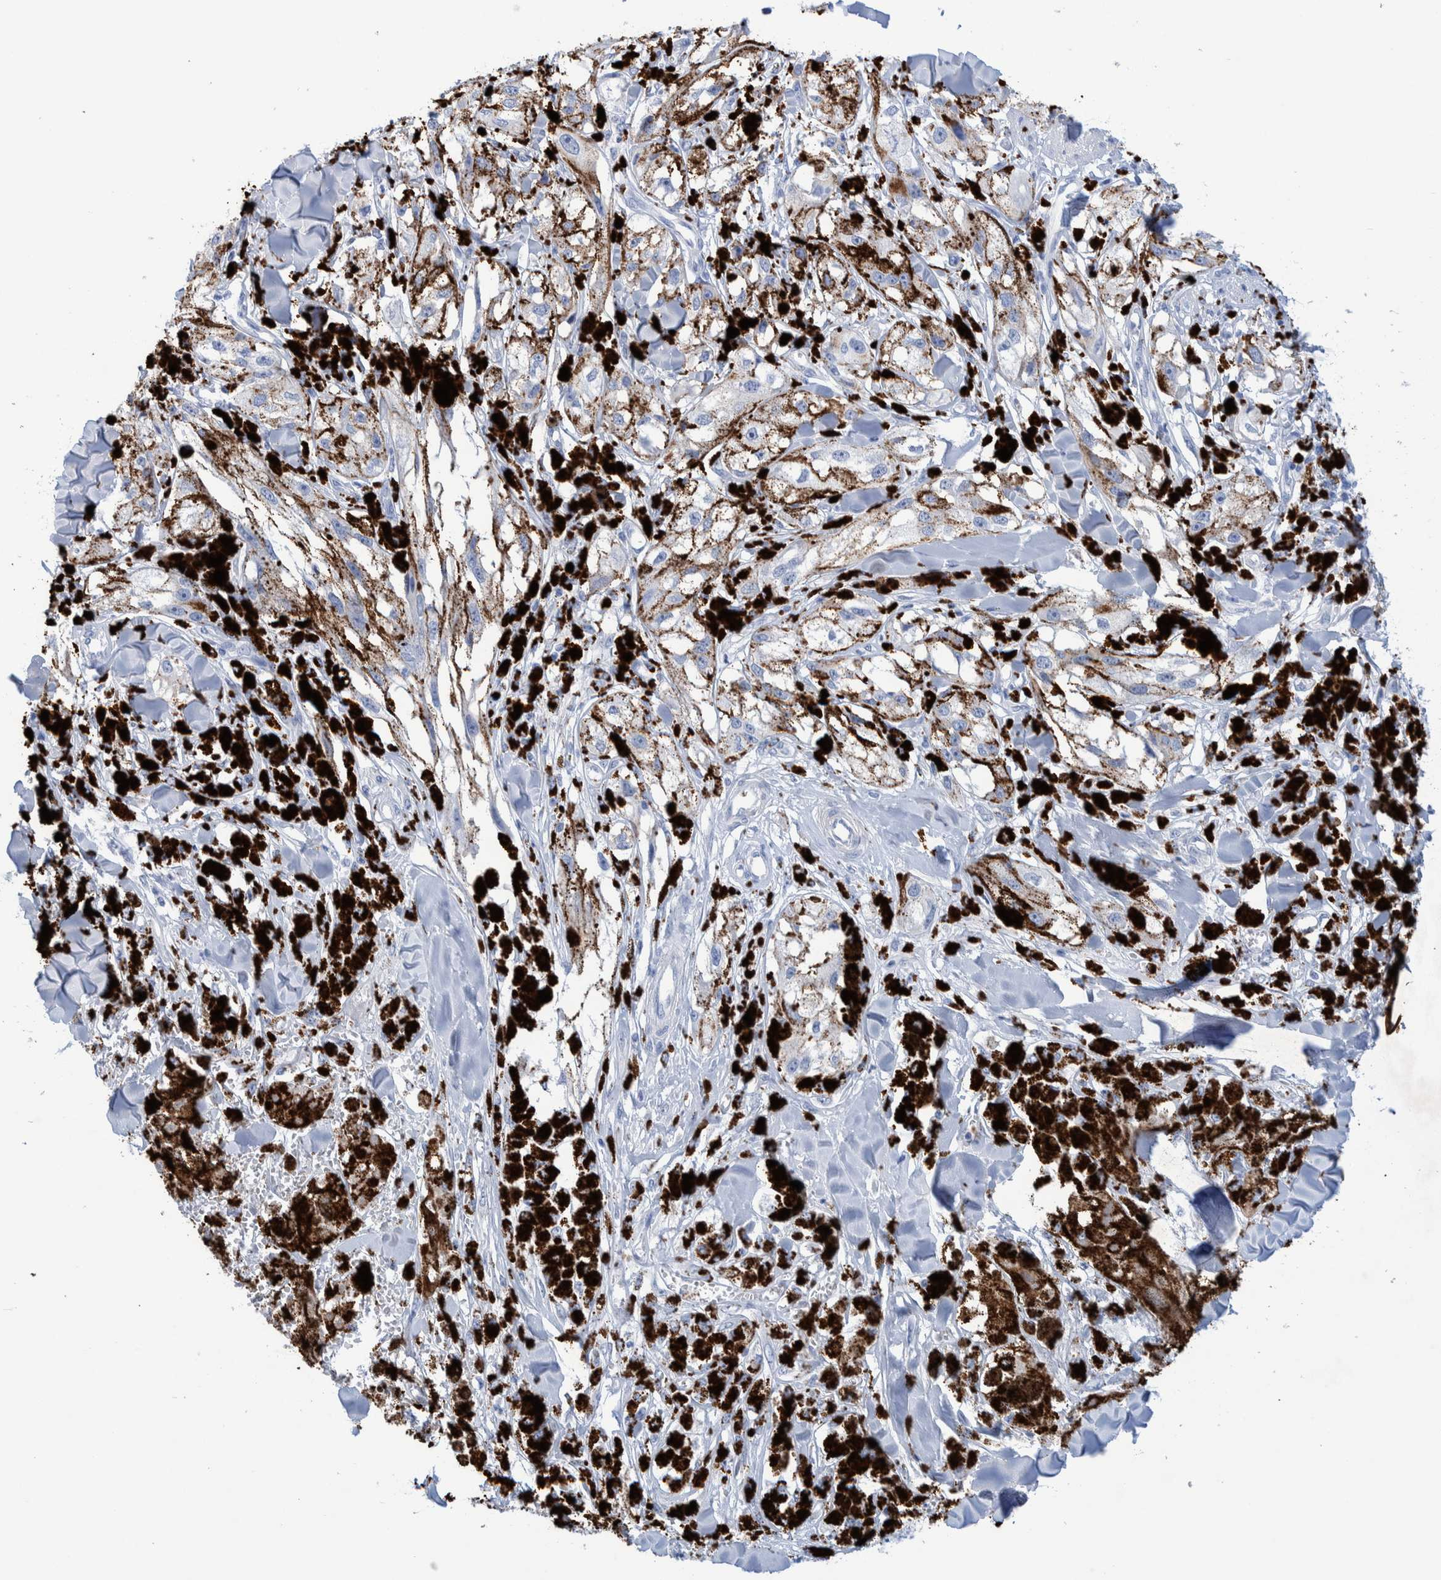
{"staining": {"intensity": "negative", "quantity": "none", "location": "none"}, "tissue": "melanoma", "cell_type": "Tumor cells", "image_type": "cancer", "snomed": [{"axis": "morphology", "description": "Malignant melanoma, NOS"}, {"axis": "topography", "description": "Skin"}], "caption": "A high-resolution image shows immunohistochemistry staining of malignant melanoma, which displays no significant expression in tumor cells.", "gene": "PERP", "patient": {"sex": "male", "age": 88}}